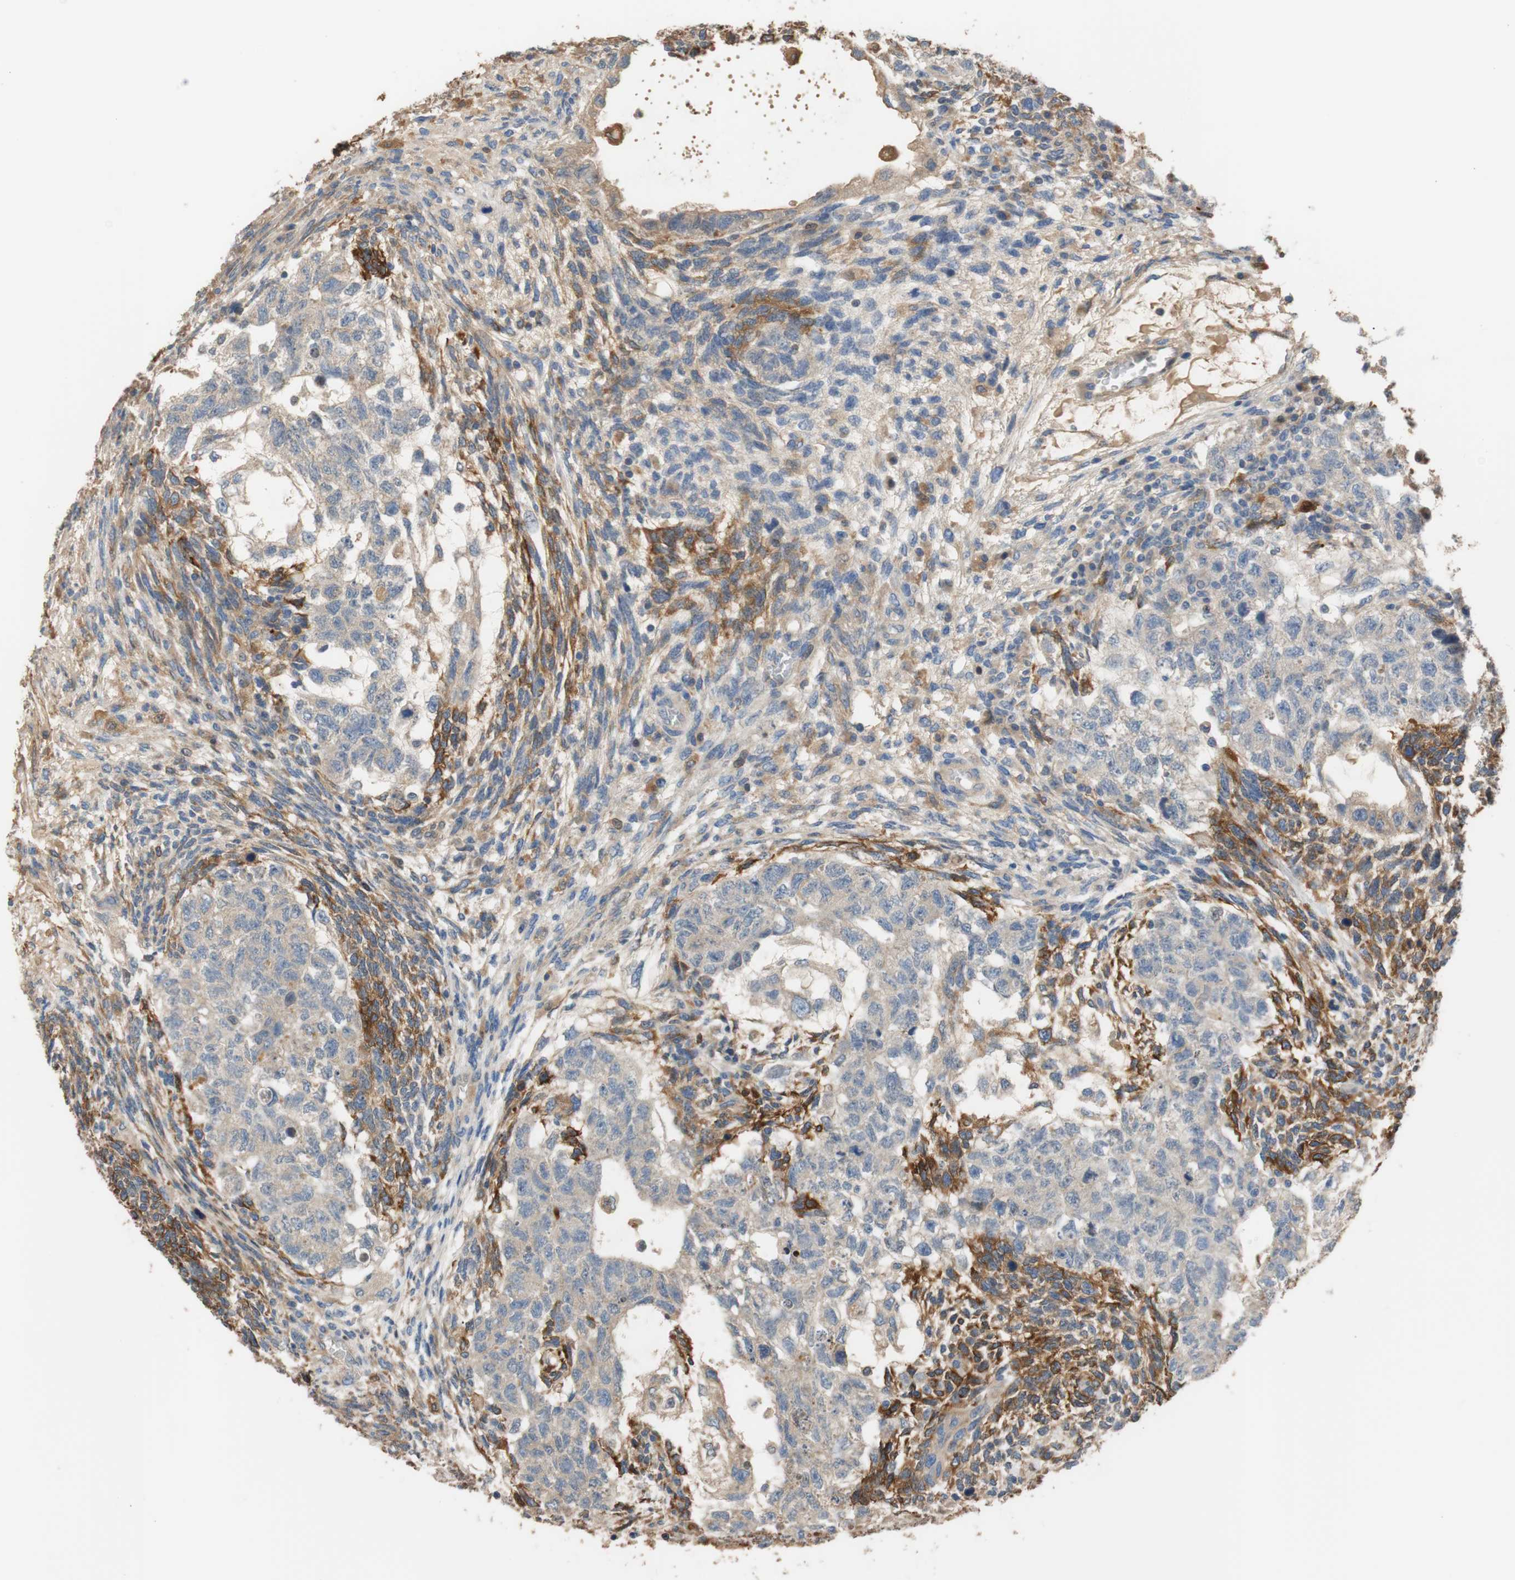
{"staining": {"intensity": "moderate", "quantity": ">75%", "location": "cytoplasmic/membranous"}, "tissue": "testis cancer", "cell_type": "Tumor cells", "image_type": "cancer", "snomed": [{"axis": "morphology", "description": "Normal tissue, NOS"}, {"axis": "morphology", "description": "Carcinoma, Embryonal, NOS"}, {"axis": "topography", "description": "Testis"}], "caption": "Tumor cells reveal medium levels of moderate cytoplasmic/membranous staining in about >75% of cells in human testis embryonal carcinoma.", "gene": "ALDH1A2", "patient": {"sex": "male", "age": 36}}